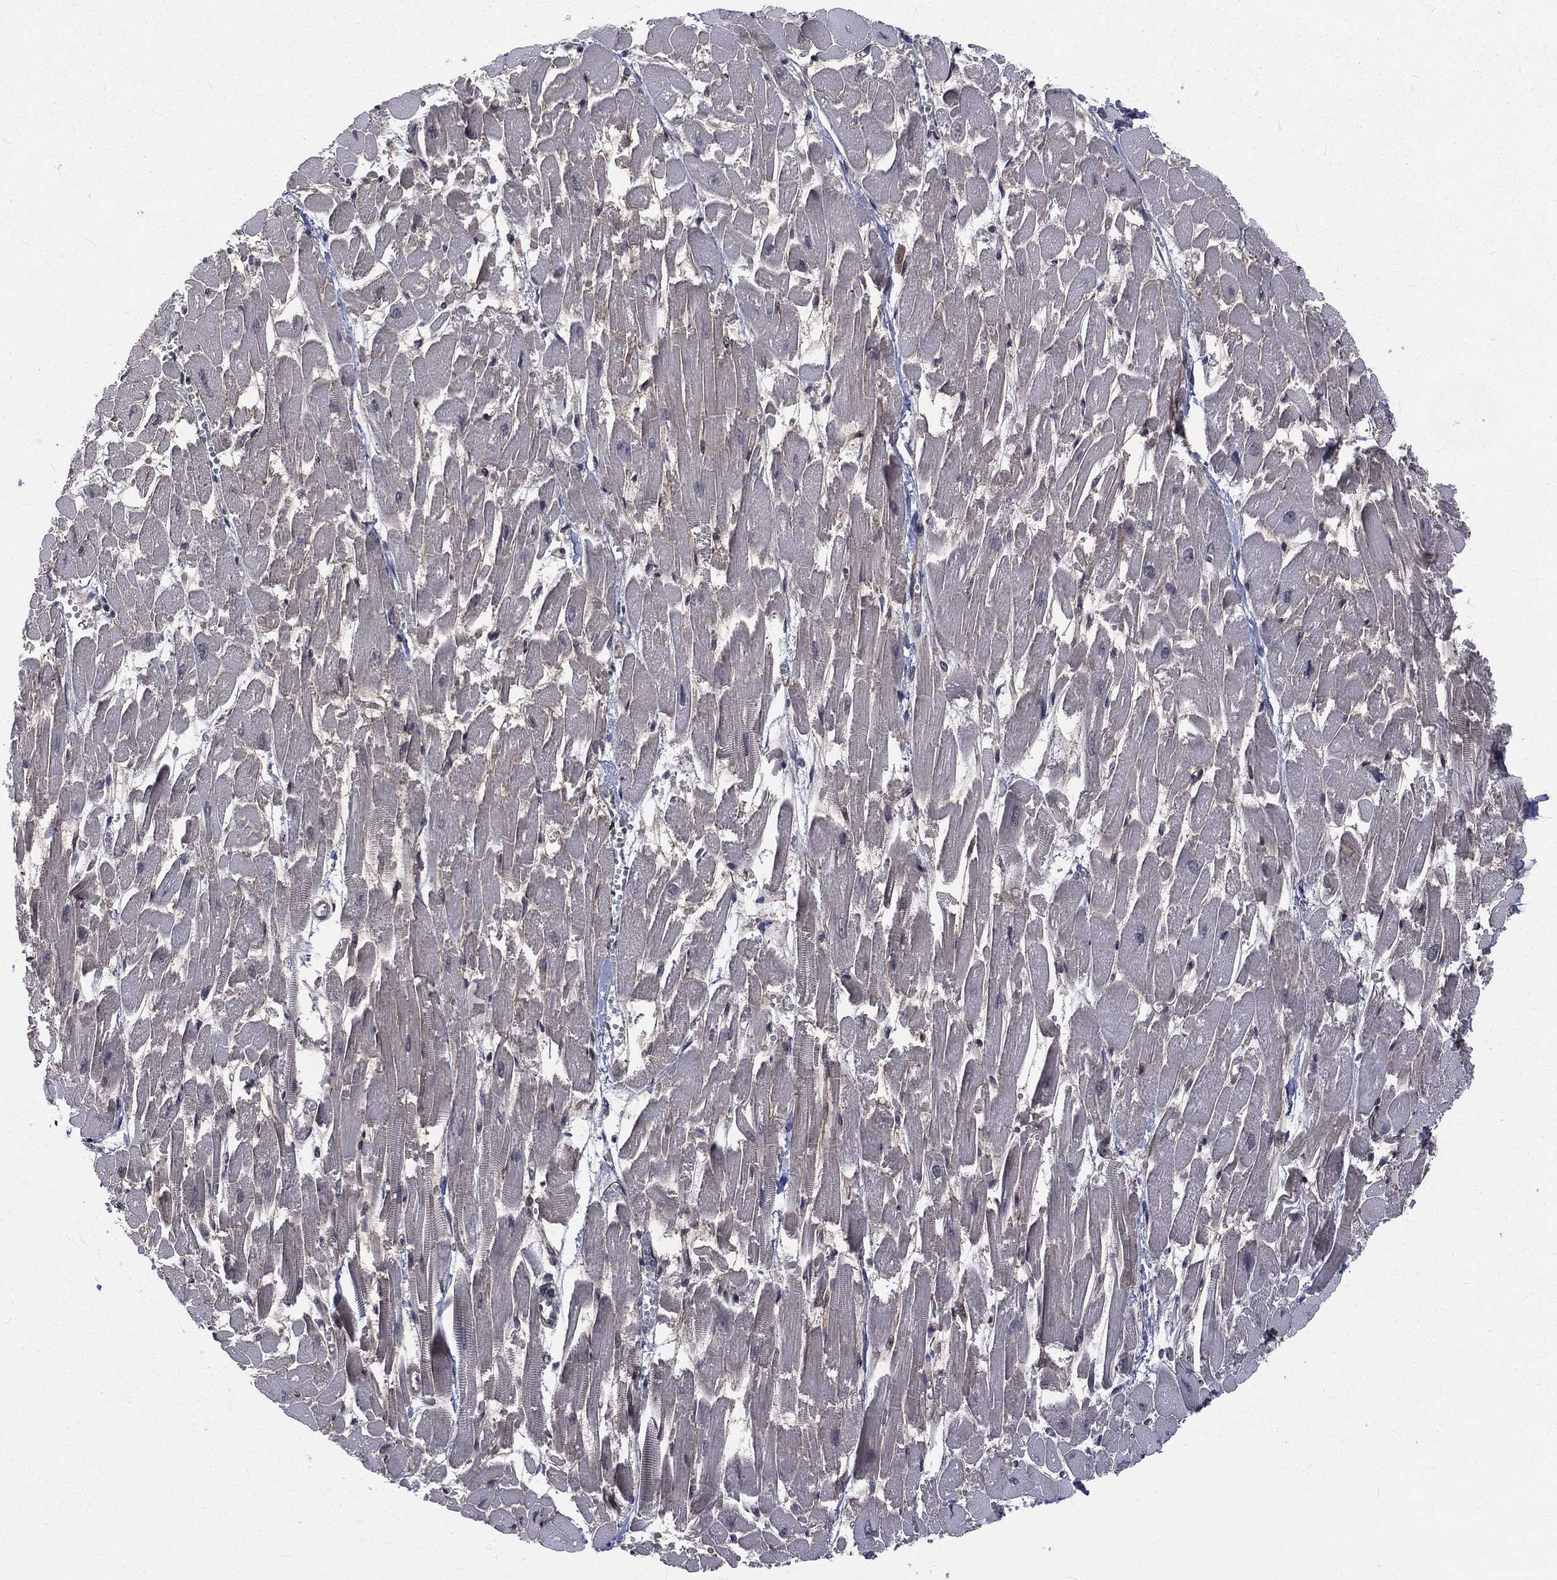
{"staining": {"intensity": "negative", "quantity": "none", "location": "none"}, "tissue": "heart muscle", "cell_type": "Cardiomyocytes", "image_type": "normal", "snomed": [{"axis": "morphology", "description": "Normal tissue, NOS"}, {"axis": "topography", "description": "Heart"}], "caption": "Immunohistochemistry histopathology image of unremarkable heart muscle stained for a protein (brown), which exhibits no positivity in cardiomyocytes.", "gene": "ARL3", "patient": {"sex": "female", "age": 52}}